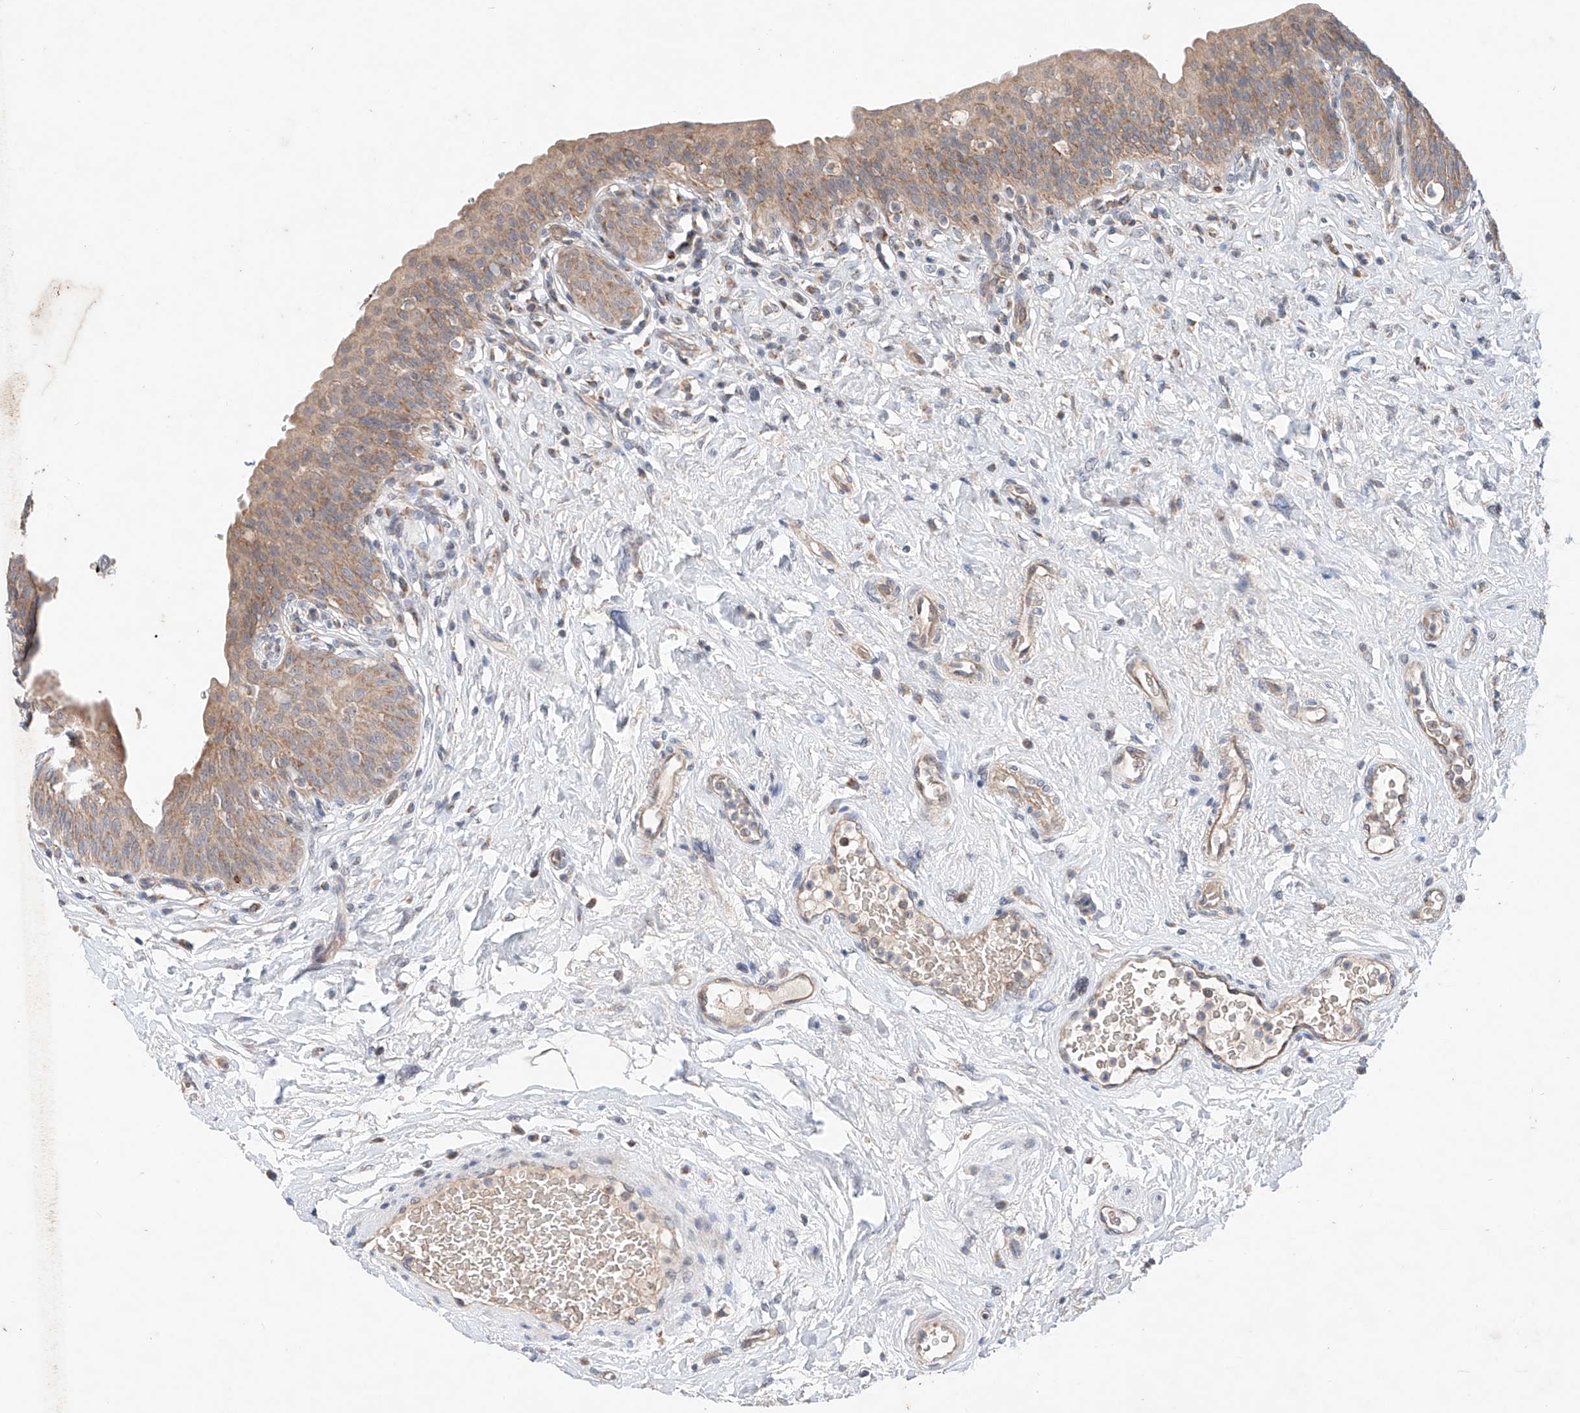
{"staining": {"intensity": "weak", "quantity": ">75%", "location": "cytoplasmic/membranous"}, "tissue": "urinary bladder", "cell_type": "Urothelial cells", "image_type": "normal", "snomed": [{"axis": "morphology", "description": "Normal tissue, NOS"}, {"axis": "topography", "description": "Urinary bladder"}], "caption": "This histopathology image displays benign urinary bladder stained with immunohistochemistry (IHC) to label a protein in brown. The cytoplasmic/membranous of urothelial cells show weak positivity for the protein. Nuclei are counter-stained blue.", "gene": "FASTK", "patient": {"sex": "male", "age": 83}}